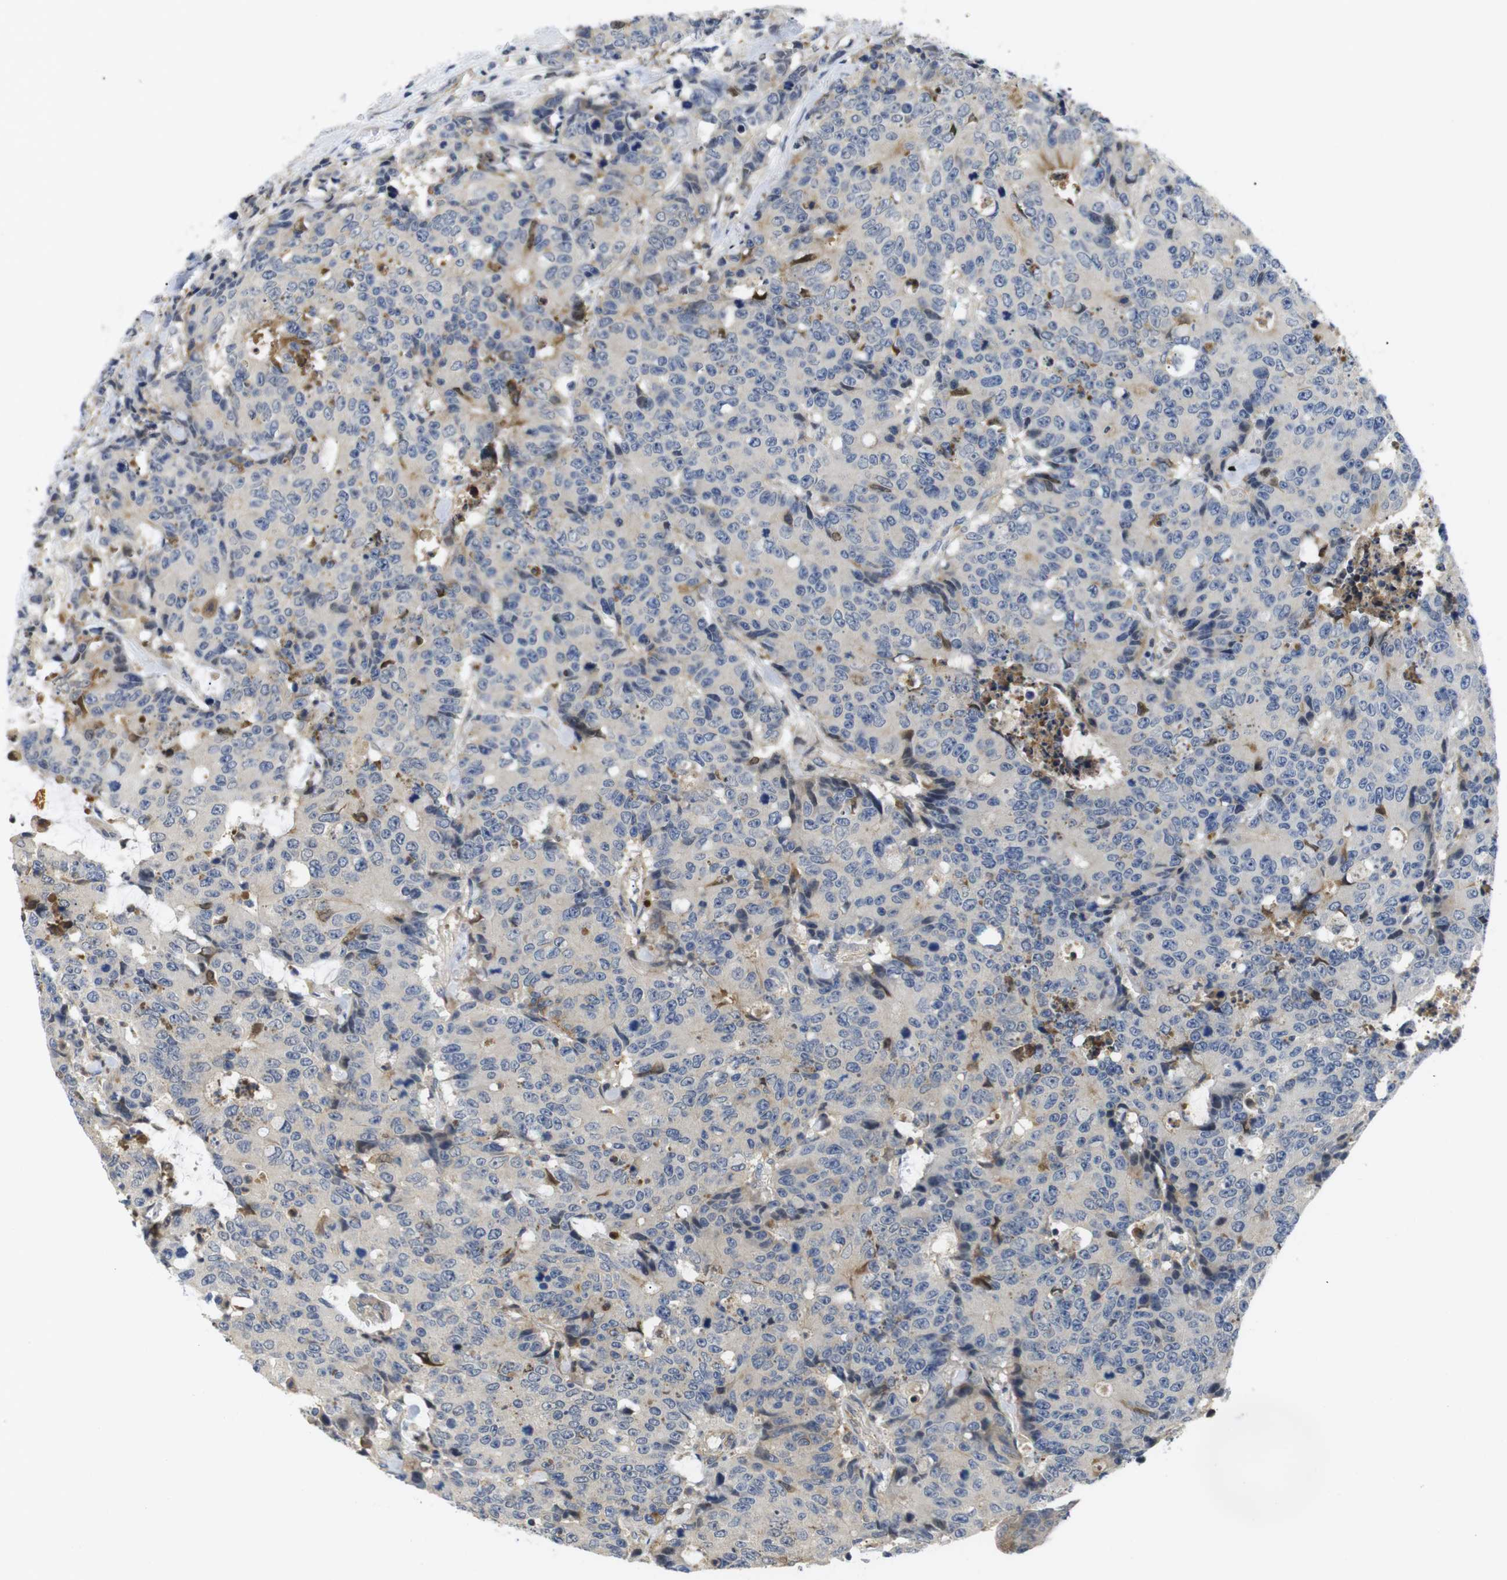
{"staining": {"intensity": "negative", "quantity": "none", "location": "none"}, "tissue": "colorectal cancer", "cell_type": "Tumor cells", "image_type": "cancer", "snomed": [{"axis": "morphology", "description": "Adenocarcinoma, NOS"}, {"axis": "topography", "description": "Colon"}], "caption": "Image shows no protein staining in tumor cells of colorectal adenocarcinoma tissue.", "gene": "FNTA", "patient": {"sex": "female", "age": 86}}